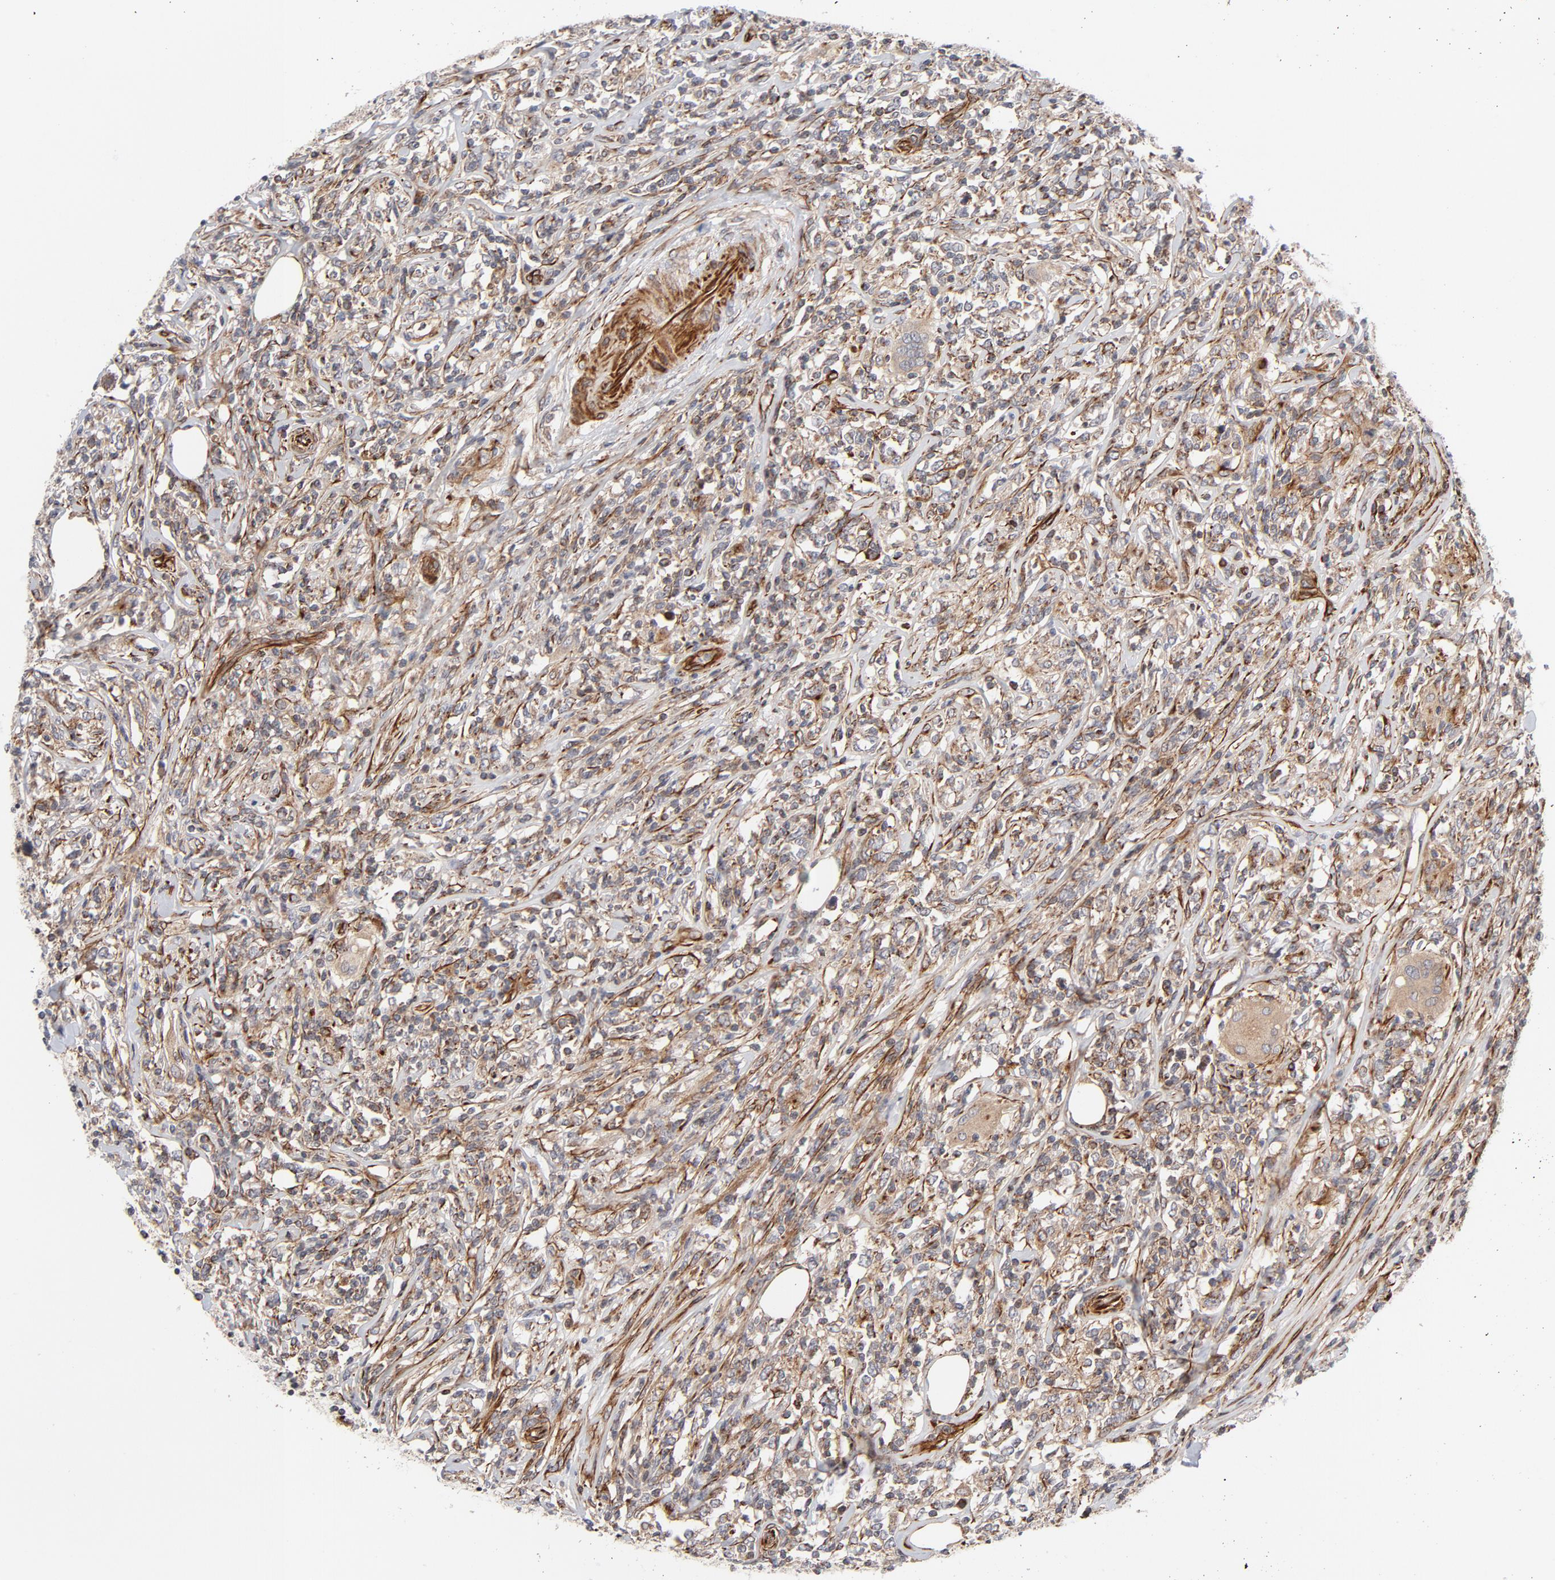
{"staining": {"intensity": "moderate", "quantity": ">75%", "location": "cytoplasmic/membranous"}, "tissue": "lymphoma", "cell_type": "Tumor cells", "image_type": "cancer", "snomed": [{"axis": "morphology", "description": "Malignant lymphoma, non-Hodgkin's type, High grade"}, {"axis": "topography", "description": "Lymph node"}], "caption": "Lymphoma stained with DAB (3,3'-diaminobenzidine) immunohistochemistry displays medium levels of moderate cytoplasmic/membranous positivity in approximately >75% of tumor cells. (DAB IHC, brown staining for protein, blue staining for nuclei).", "gene": "DNAAF2", "patient": {"sex": "female", "age": 84}}